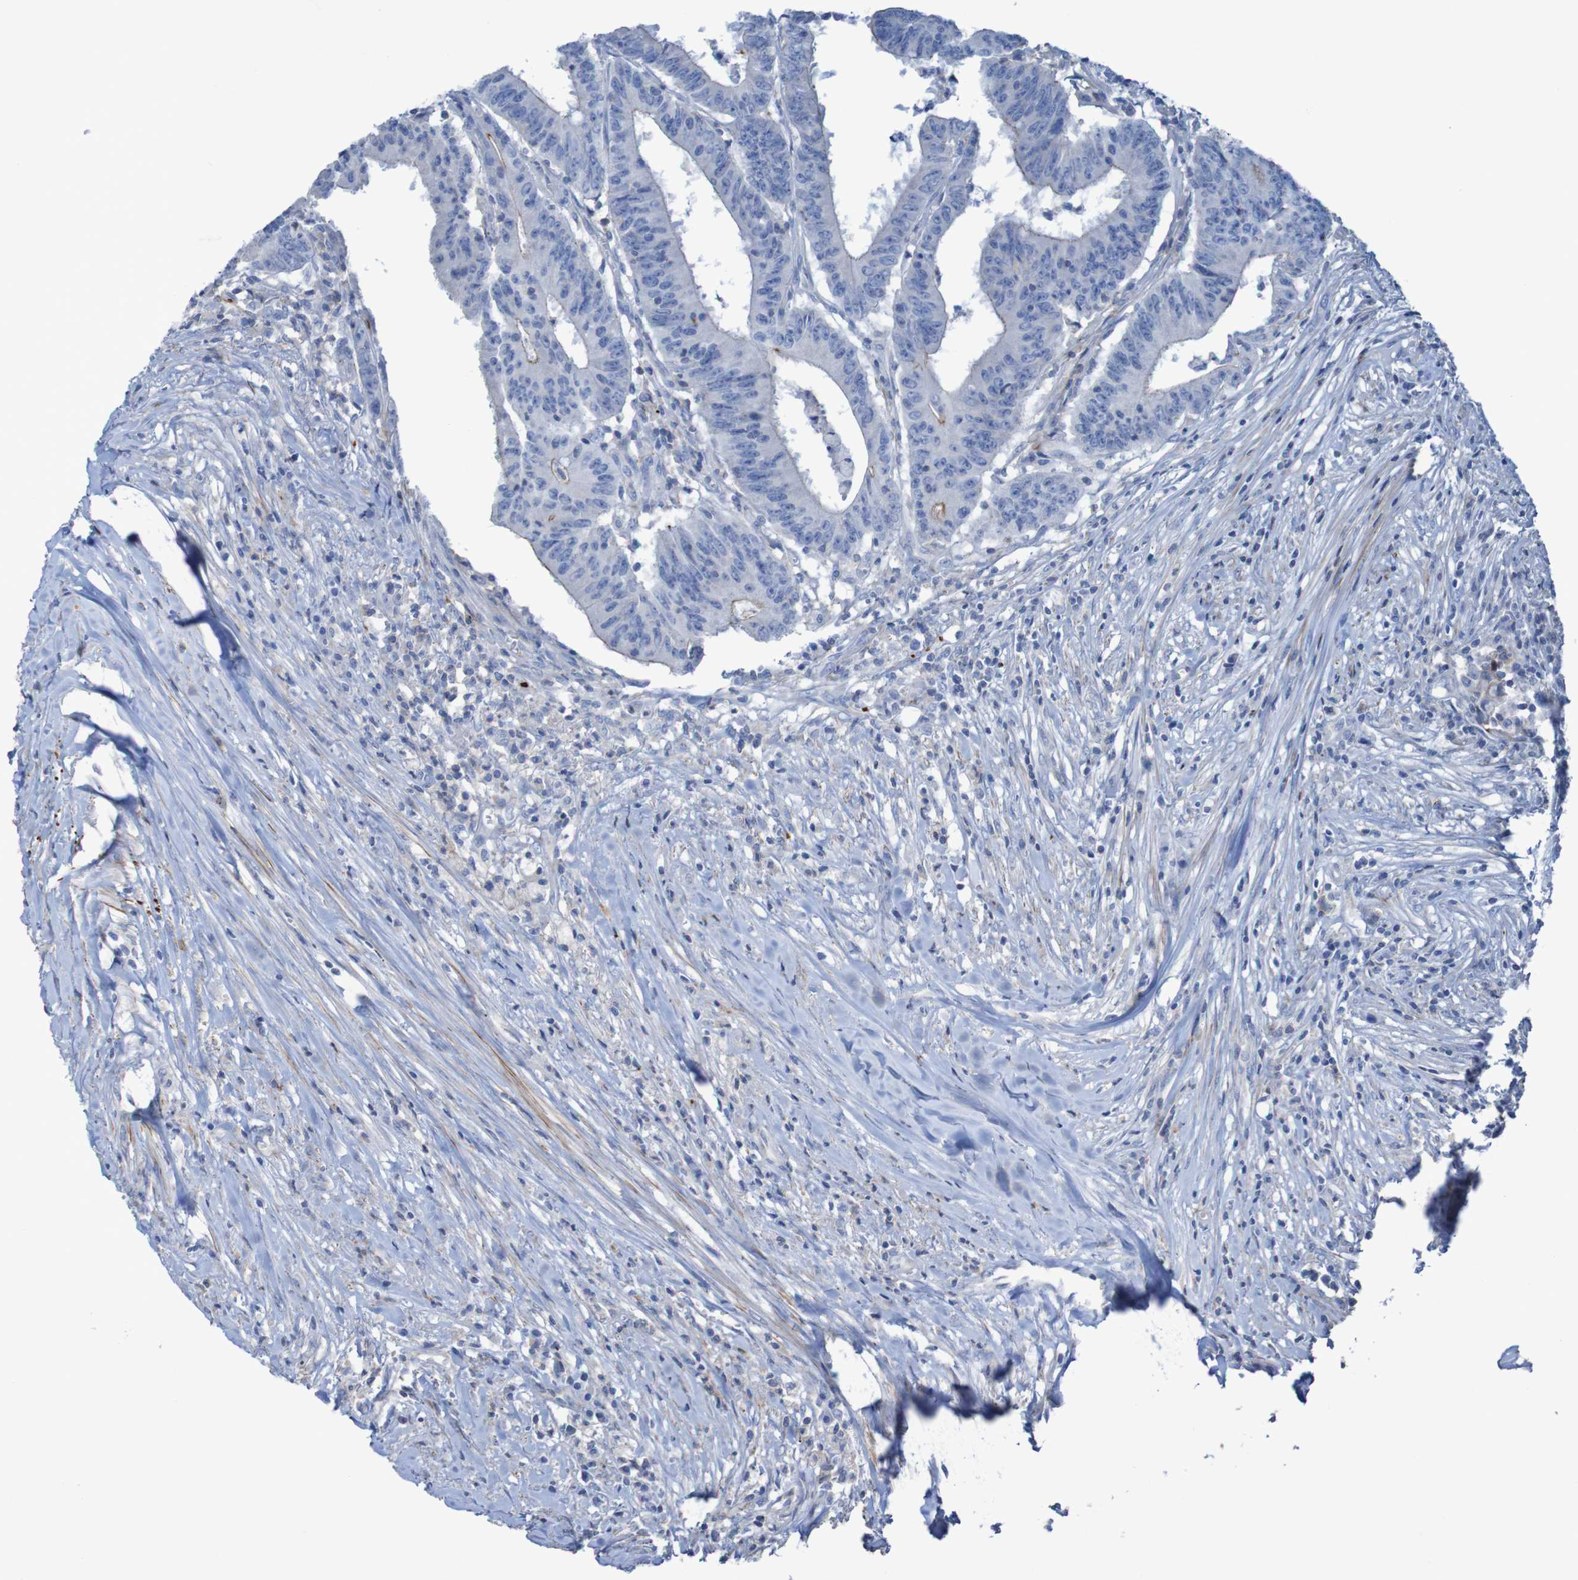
{"staining": {"intensity": "negative", "quantity": "none", "location": "none"}, "tissue": "colorectal cancer", "cell_type": "Tumor cells", "image_type": "cancer", "snomed": [{"axis": "morphology", "description": "Adenocarcinoma, NOS"}, {"axis": "topography", "description": "Colon"}], "caption": "Immunohistochemistry photomicrograph of neoplastic tissue: human colorectal cancer stained with DAB reveals no significant protein positivity in tumor cells. Brightfield microscopy of immunohistochemistry stained with DAB (3,3'-diaminobenzidine) (brown) and hematoxylin (blue), captured at high magnification.", "gene": "RNF182", "patient": {"sex": "male", "age": 45}}